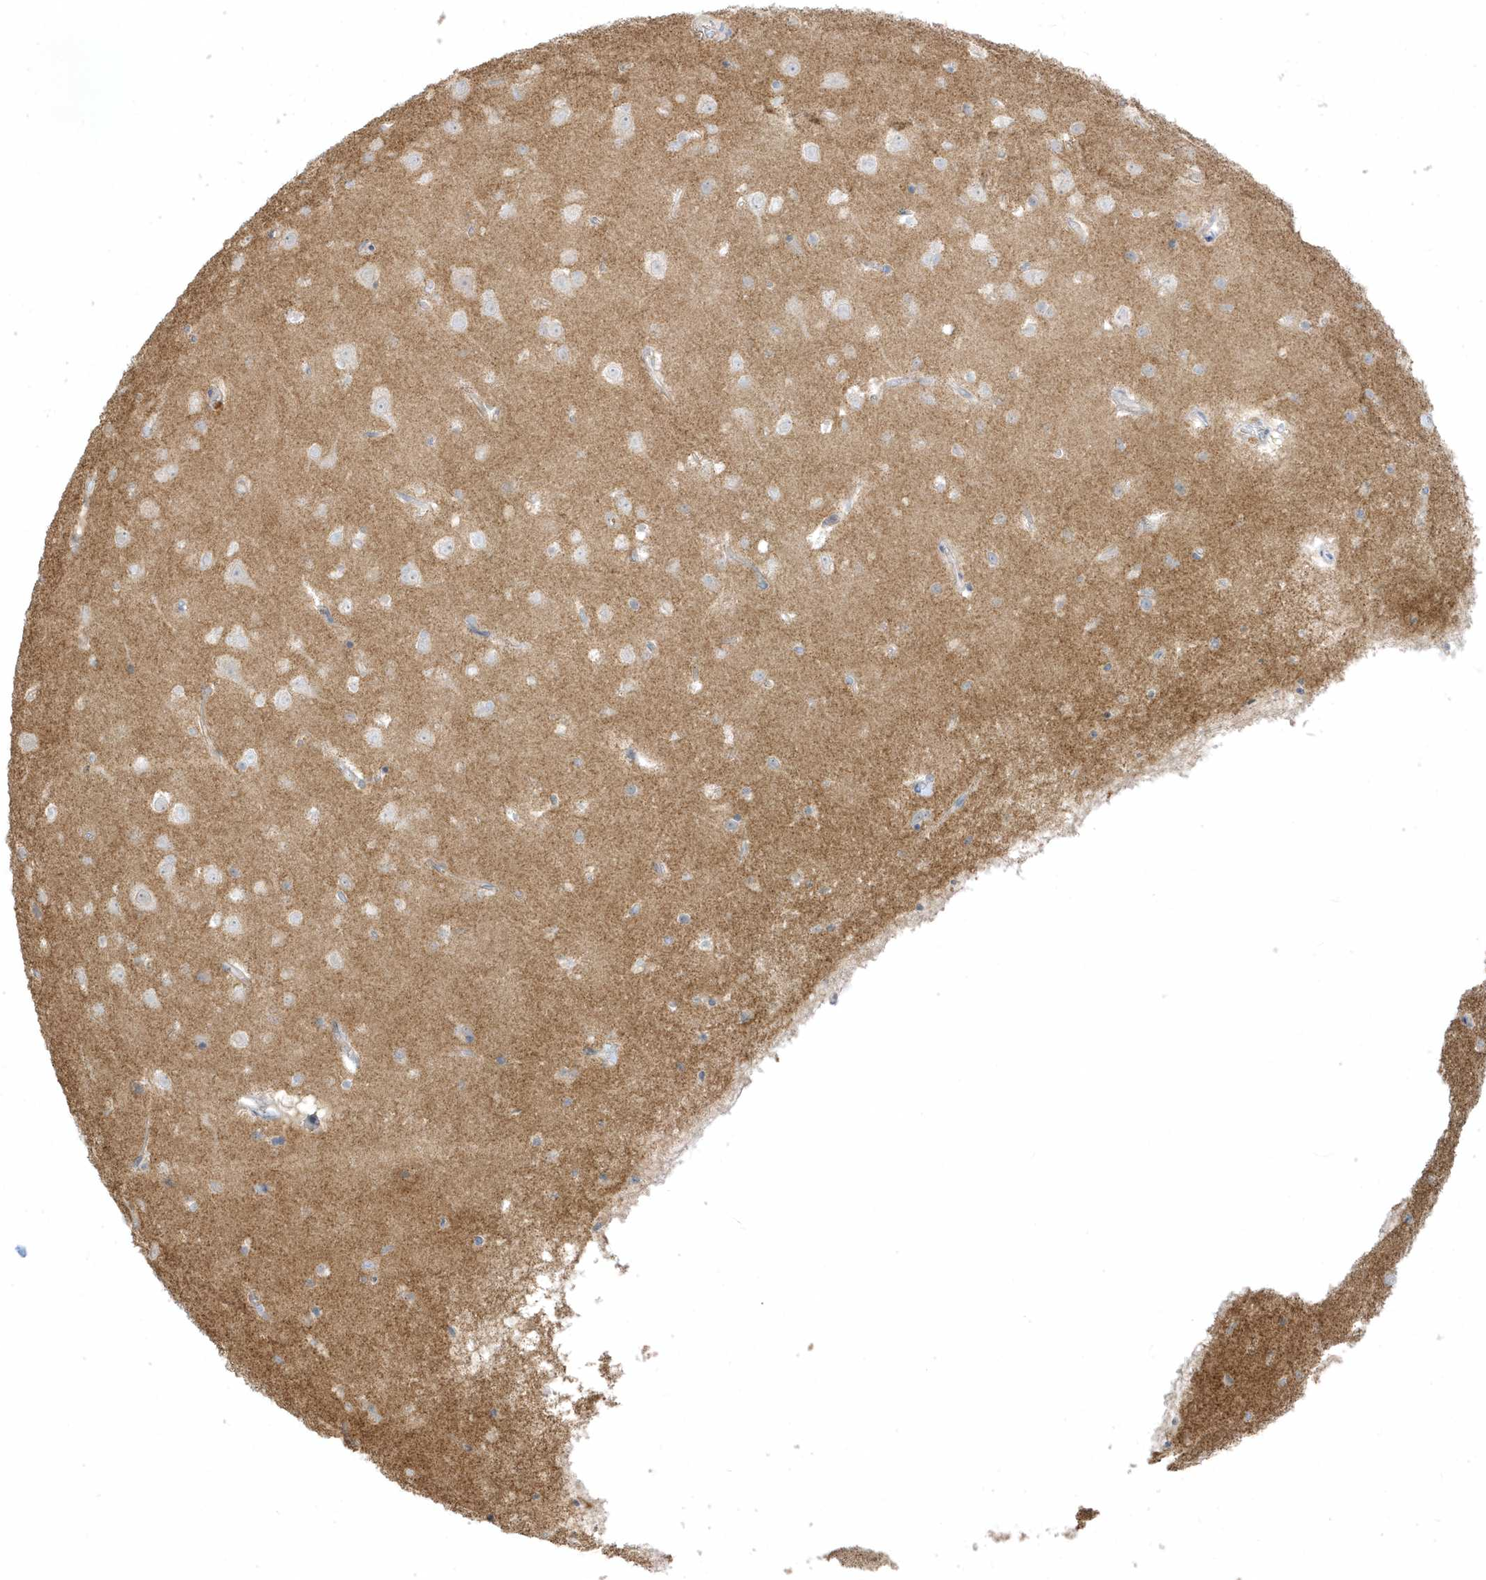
{"staining": {"intensity": "negative", "quantity": "none", "location": "none"}, "tissue": "cerebral cortex", "cell_type": "Endothelial cells", "image_type": "normal", "snomed": [{"axis": "morphology", "description": "Normal tissue, NOS"}, {"axis": "topography", "description": "Cerebral cortex"}], "caption": "The histopathology image exhibits no significant positivity in endothelial cells of cerebral cortex. Nuclei are stained in blue.", "gene": "ARHGEF9", "patient": {"sex": "male", "age": 54}}